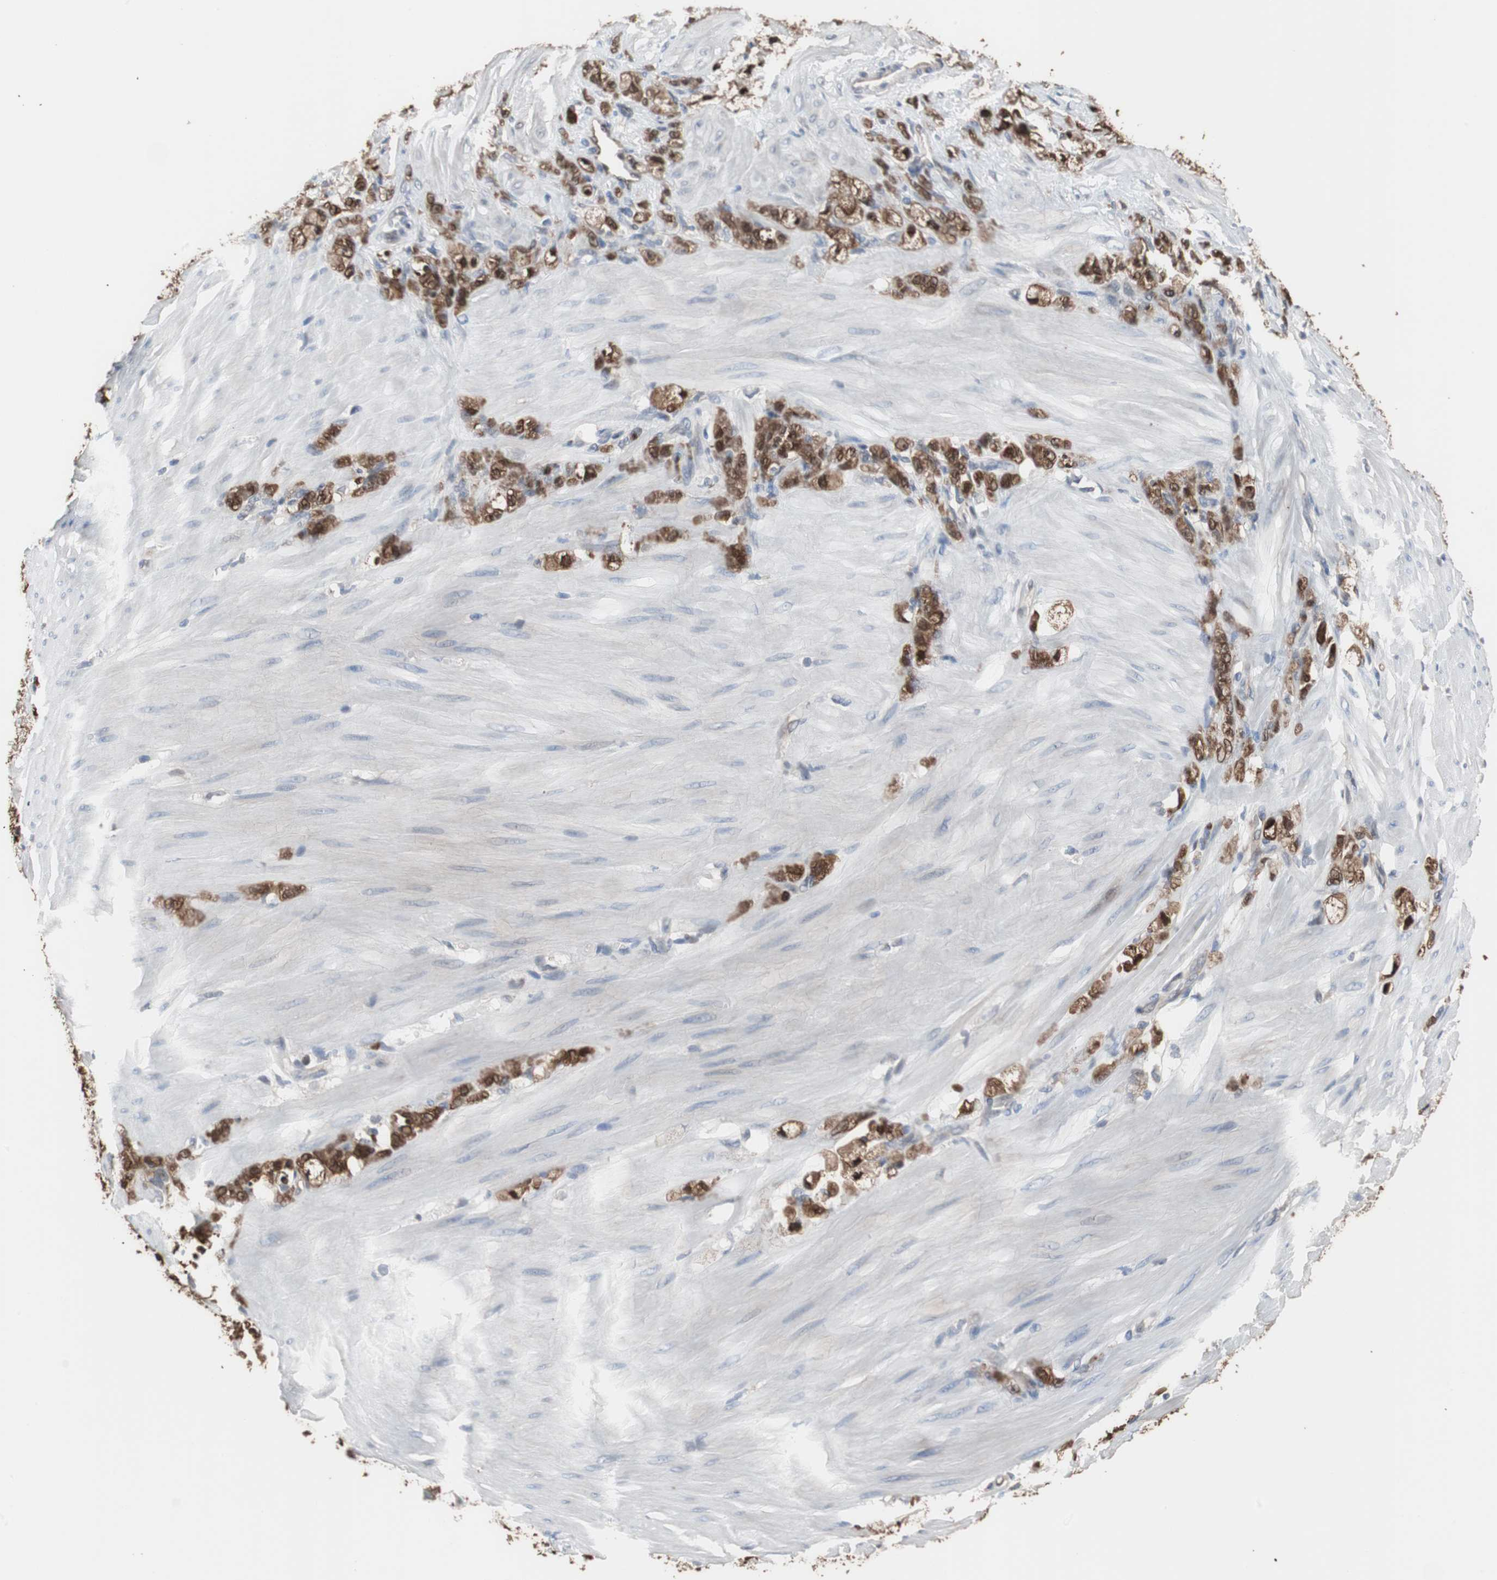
{"staining": {"intensity": "moderate", "quantity": ">75%", "location": "cytoplasmic/membranous,nuclear"}, "tissue": "stomach cancer", "cell_type": "Tumor cells", "image_type": "cancer", "snomed": [{"axis": "morphology", "description": "Adenocarcinoma, NOS"}, {"axis": "topography", "description": "Stomach"}], "caption": "A brown stain shows moderate cytoplasmic/membranous and nuclear staining of a protein in human adenocarcinoma (stomach) tumor cells. (brown staining indicates protein expression, while blue staining denotes nuclei).", "gene": "ANXA4", "patient": {"sex": "male", "age": 82}}